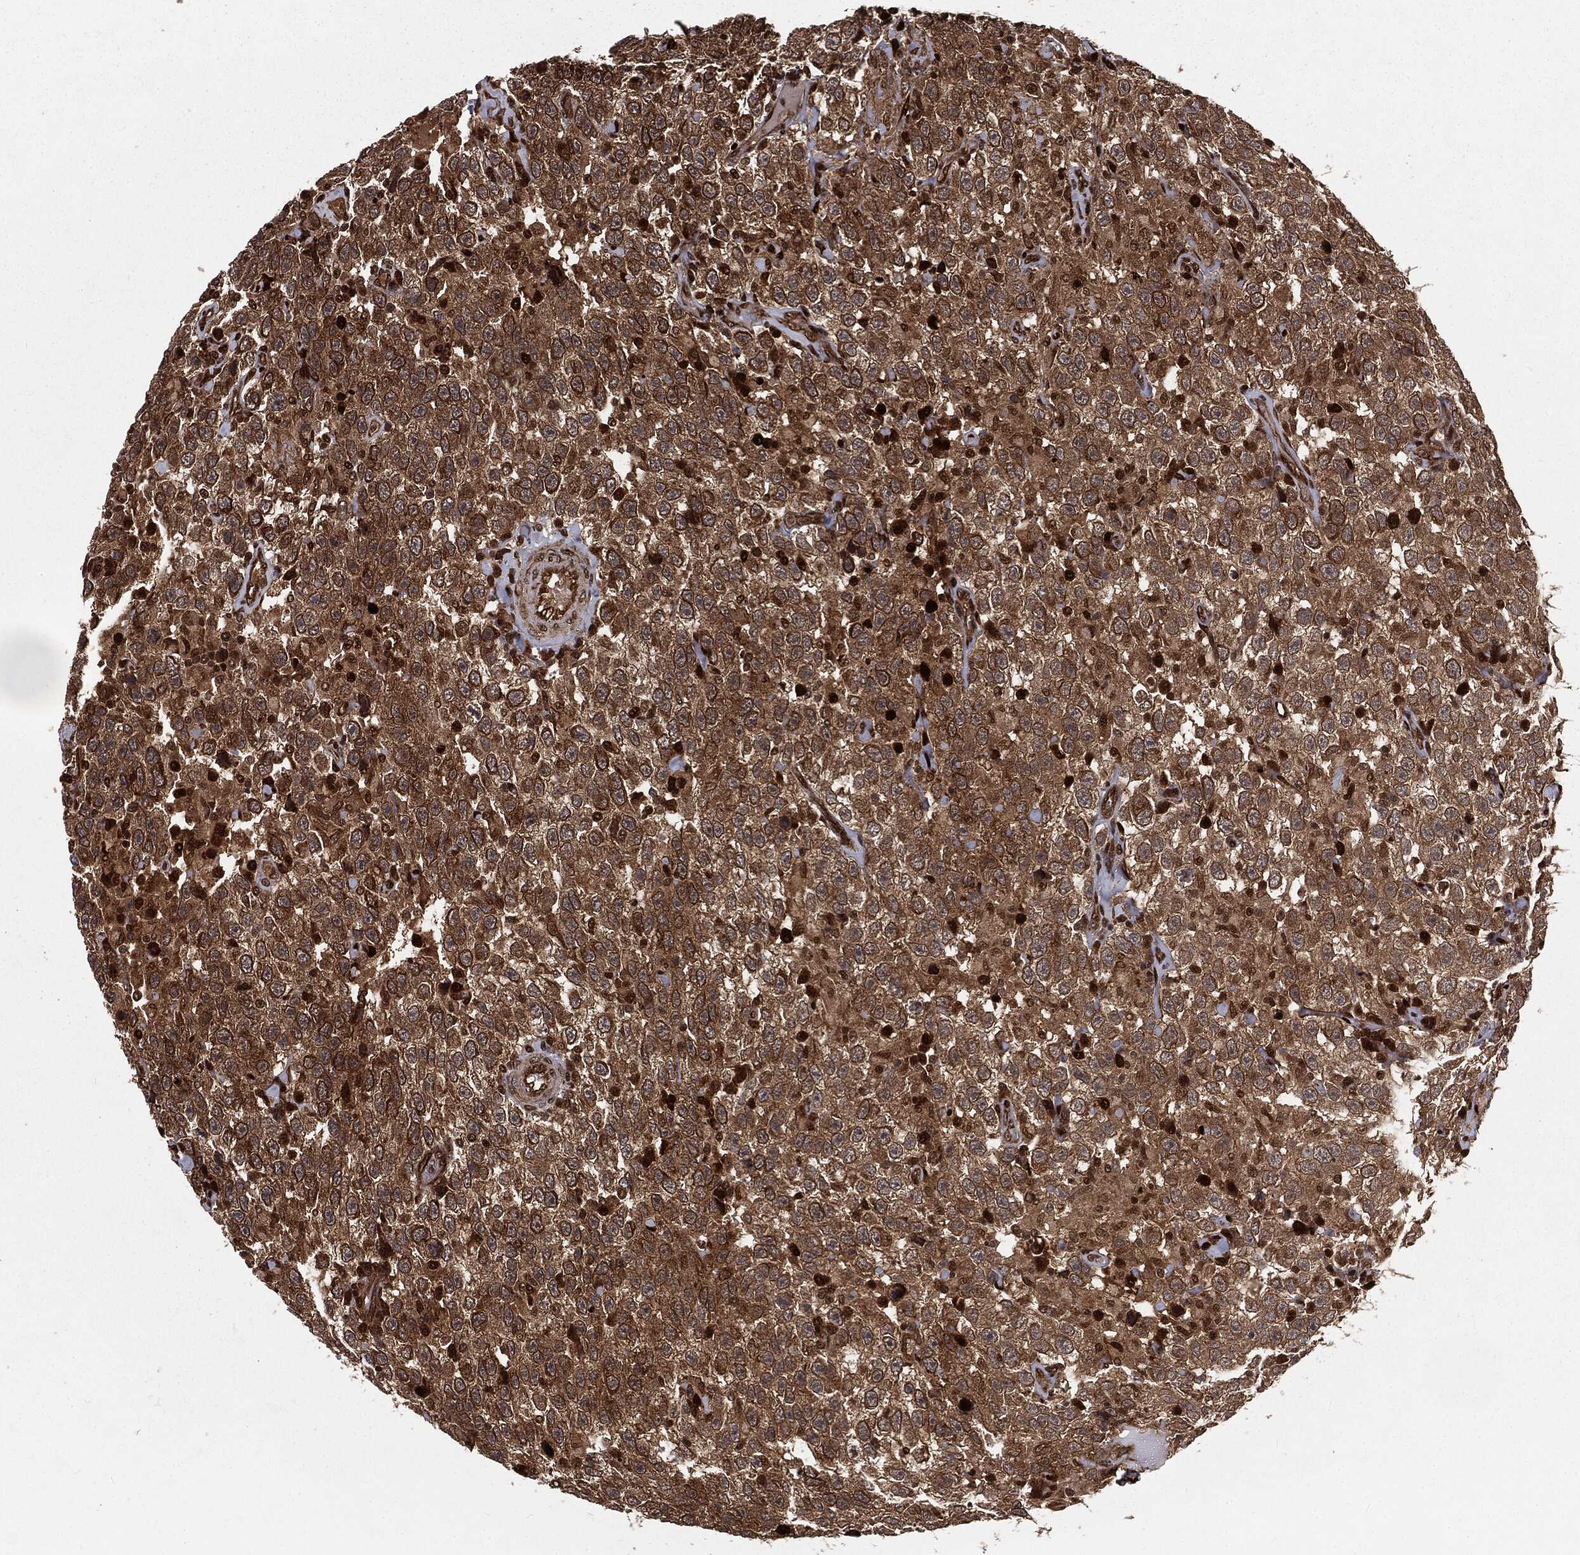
{"staining": {"intensity": "strong", "quantity": "<25%", "location": "cytoplasmic/membranous,nuclear"}, "tissue": "testis cancer", "cell_type": "Tumor cells", "image_type": "cancer", "snomed": [{"axis": "morphology", "description": "Seminoma, NOS"}, {"axis": "topography", "description": "Testis"}], "caption": "Seminoma (testis) stained for a protein reveals strong cytoplasmic/membranous and nuclear positivity in tumor cells.", "gene": "RANBP9", "patient": {"sex": "male", "age": 41}}